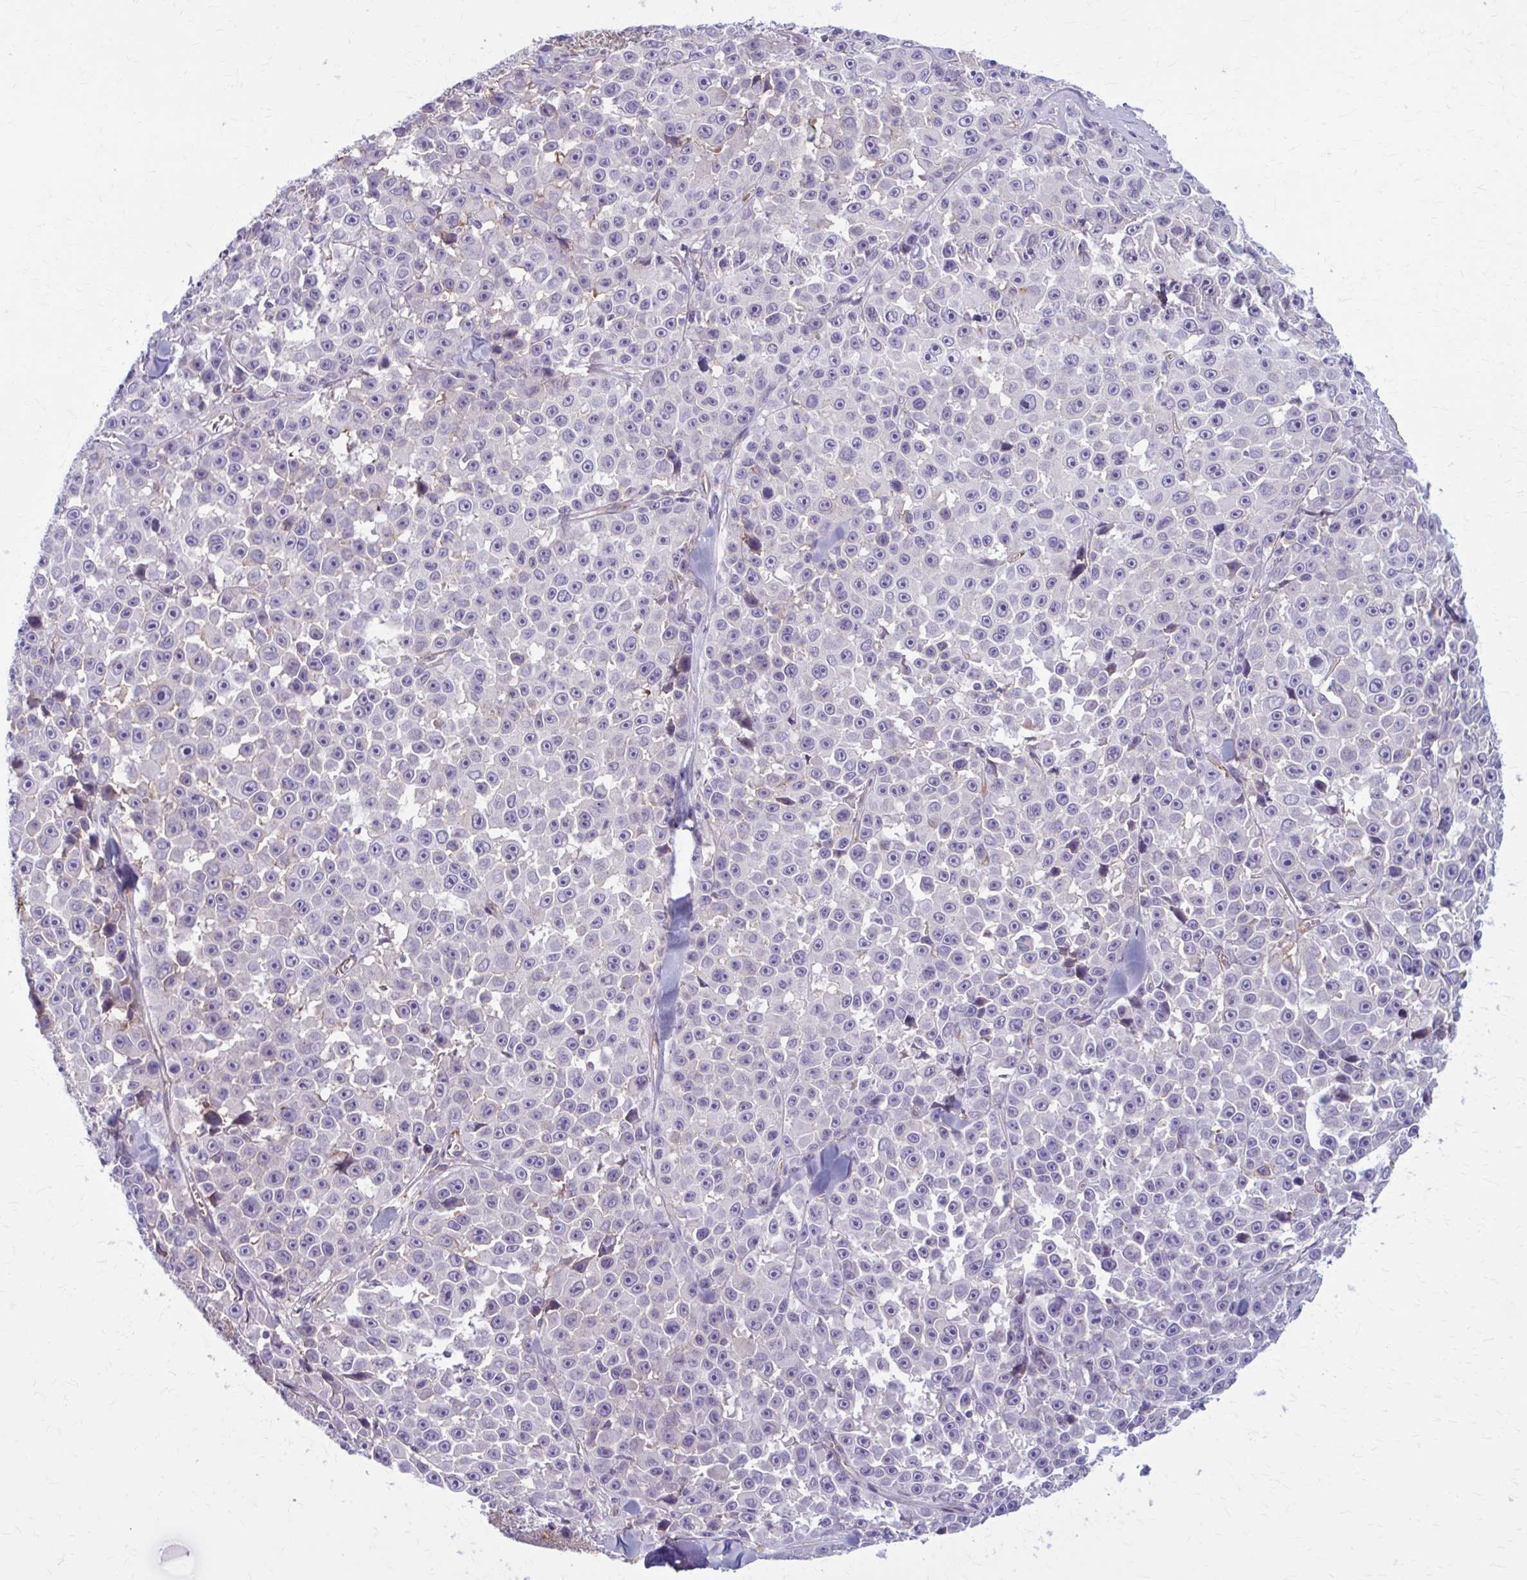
{"staining": {"intensity": "negative", "quantity": "none", "location": "none"}, "tissue": "melanoma", "cell_type": "Tumor cells", "image_type": "cancer", "snomed": [{"axis": "morphology", "description": "Malignant melanoma, NOS"}, {"axis": "topography", "description": "Skin"}], "caption": "This image is of melanoma stained with IHC to label a protein in brown with the nuclei are counter-stained blue. There is no positivity in tumor cells.", "gene": "ZDHHC7", "patient": {"sex": "female", "age": 66}}